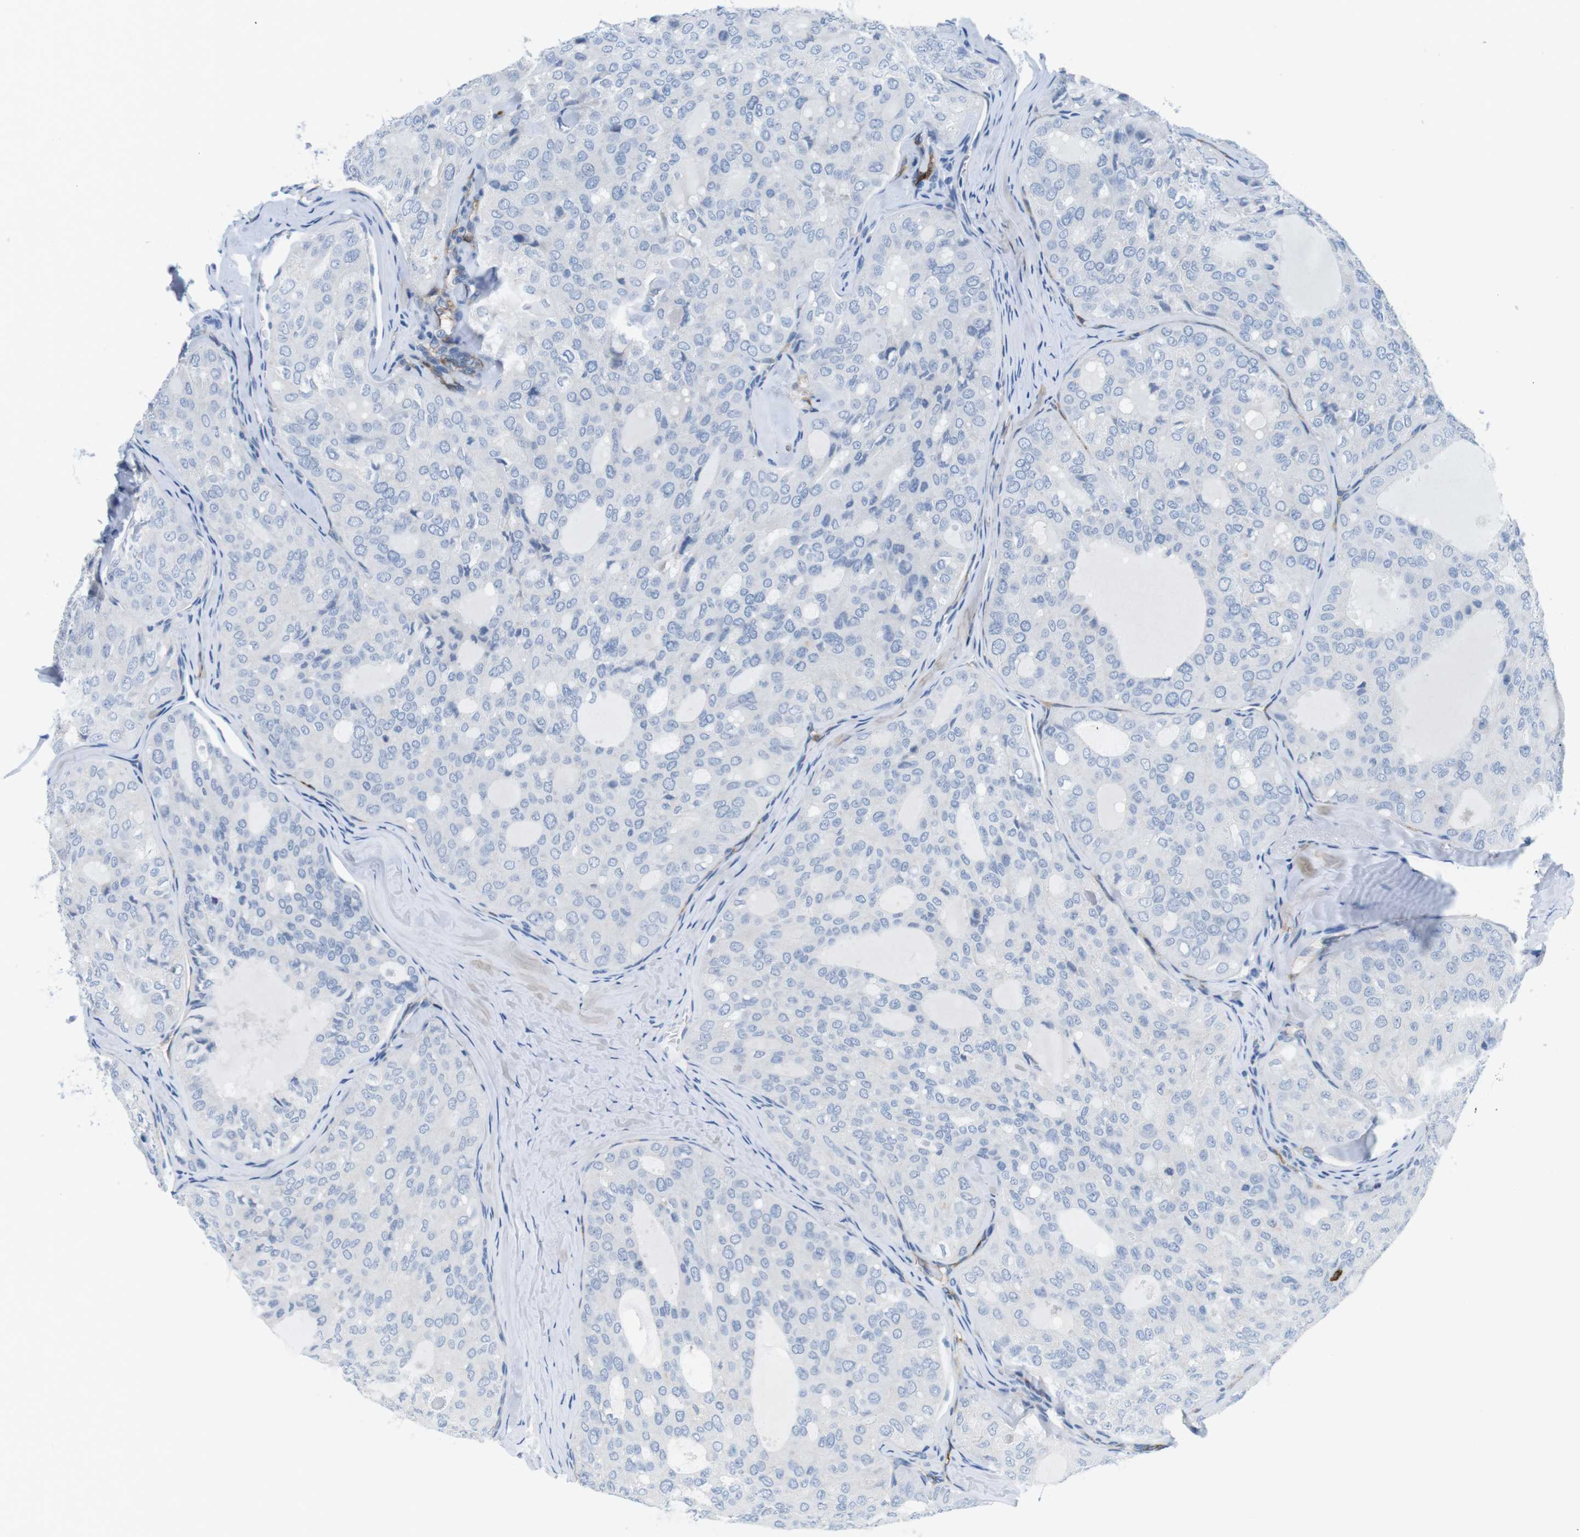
{"staining": {"intensity": "negative", "quantity": "none", "location": "none"}, "tissue": "thyroid cancer", "cell_type": "Tumor cells", "image_type": "cancer", "snomed": [{"axis": "morphology", "description": "Follicular adenoma carcinoma, NOS"}, {"axis": "topography", "description": "Thyroid gland"}], "caption": "Immunohistochemistry histopathology image of neoplastic tissue: thyroid follicular adenoma carcinoma stained with DAB reveals no significant protein positivity in tumor cells.", "gene": "TNFRSF4", "patient": {"sex": "male", "age": 75}}